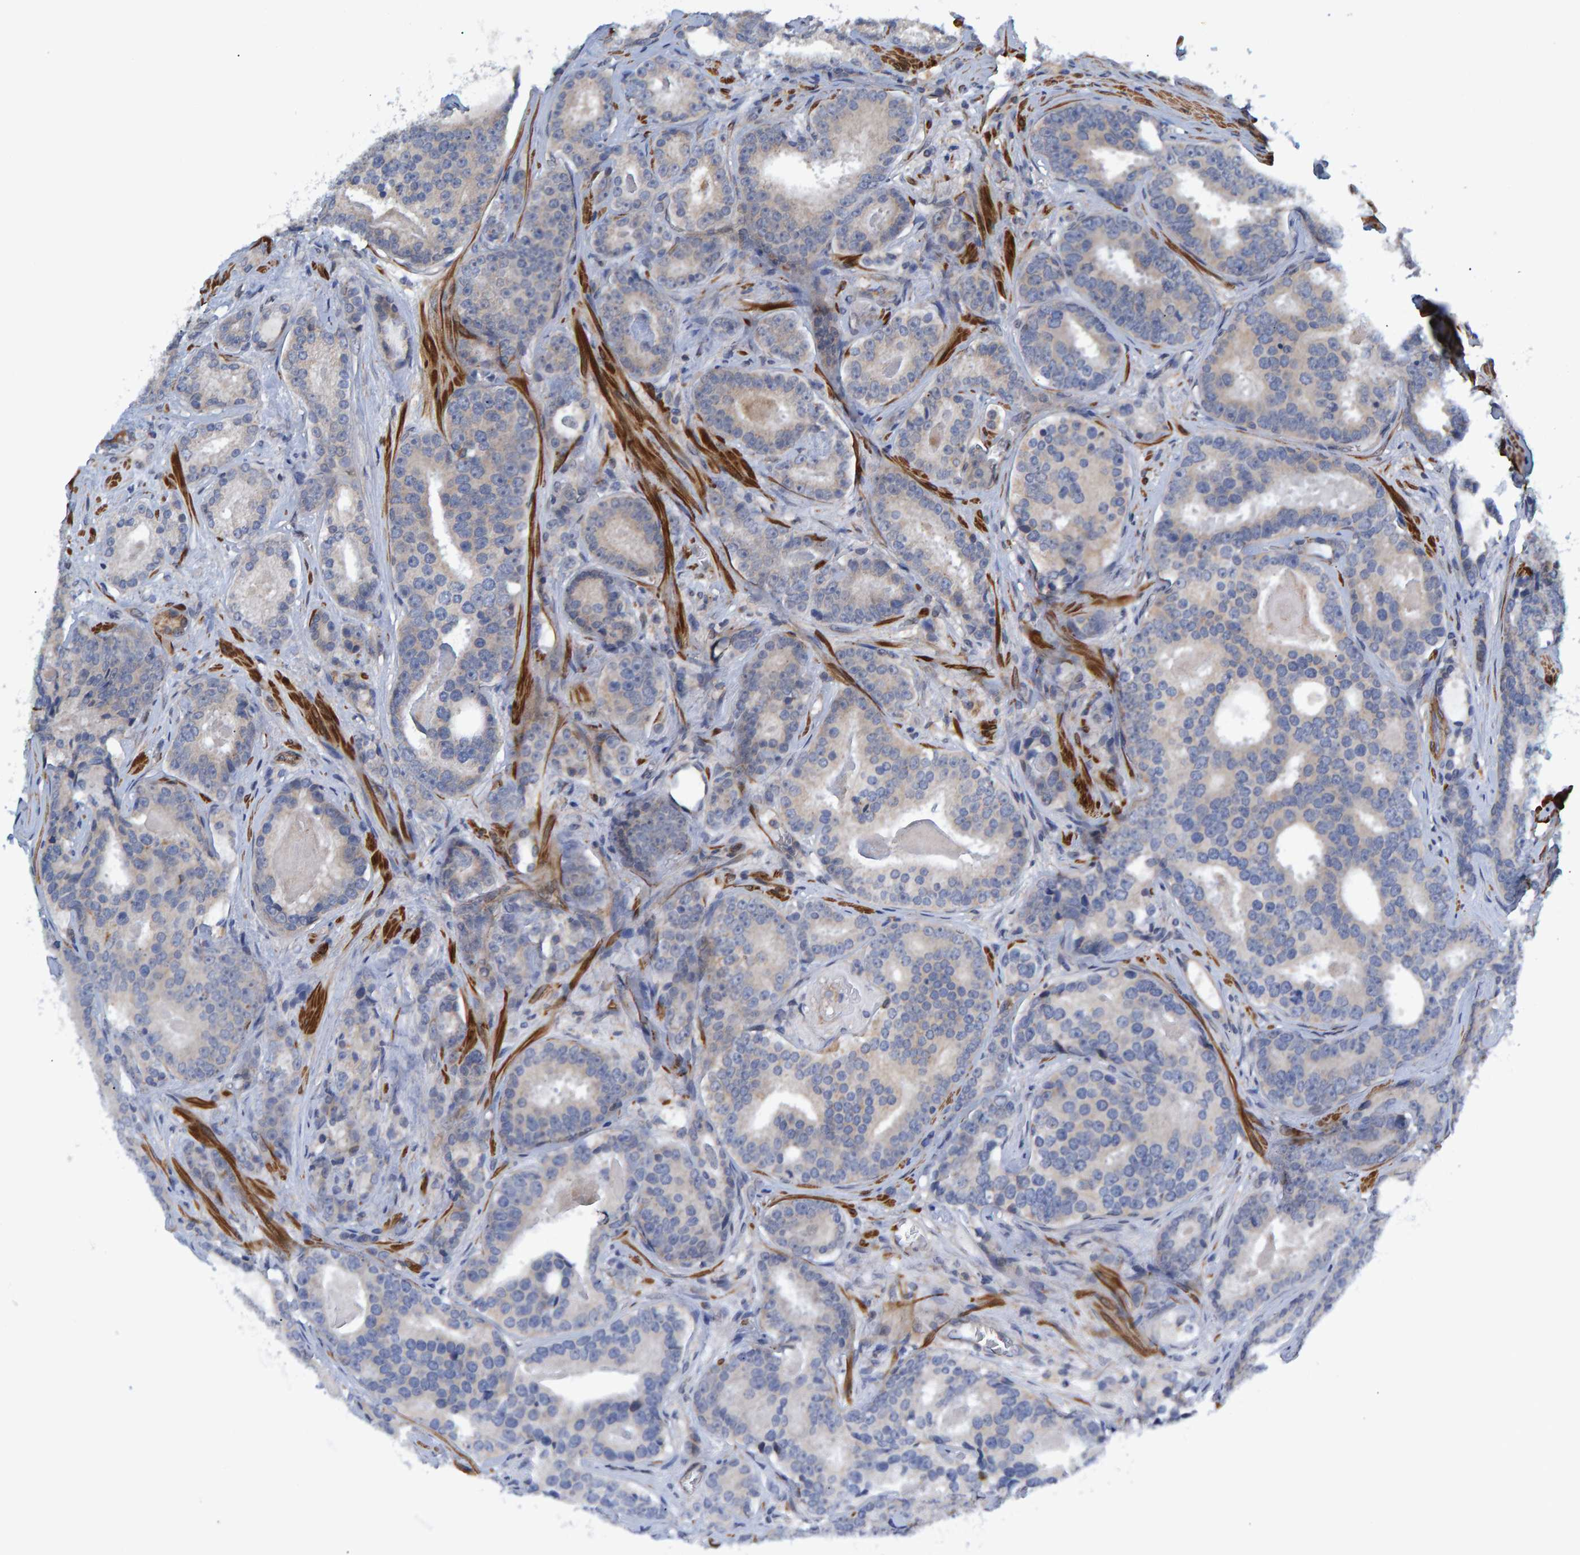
{"staining": {"intensity": "weak", "quantity": "<25%", "location": "cytoplasmic/membranous"}, "tissue": "prostate cancer", "cell_type": "Tumor cells", "image_type": "cancer", "snomed": [{"axis": "morphology", "description": "Adenocarcinoma, High grade"}, {"axis": "topography", "description": "Prostate"}], "caption": "Photomicrograph shows no significant protein positivity in tumor cells of high-grade adenocarcinoma (prostate).", "gene": "ATP6V1H", "patient": {"sex": "male", "age": 60}}